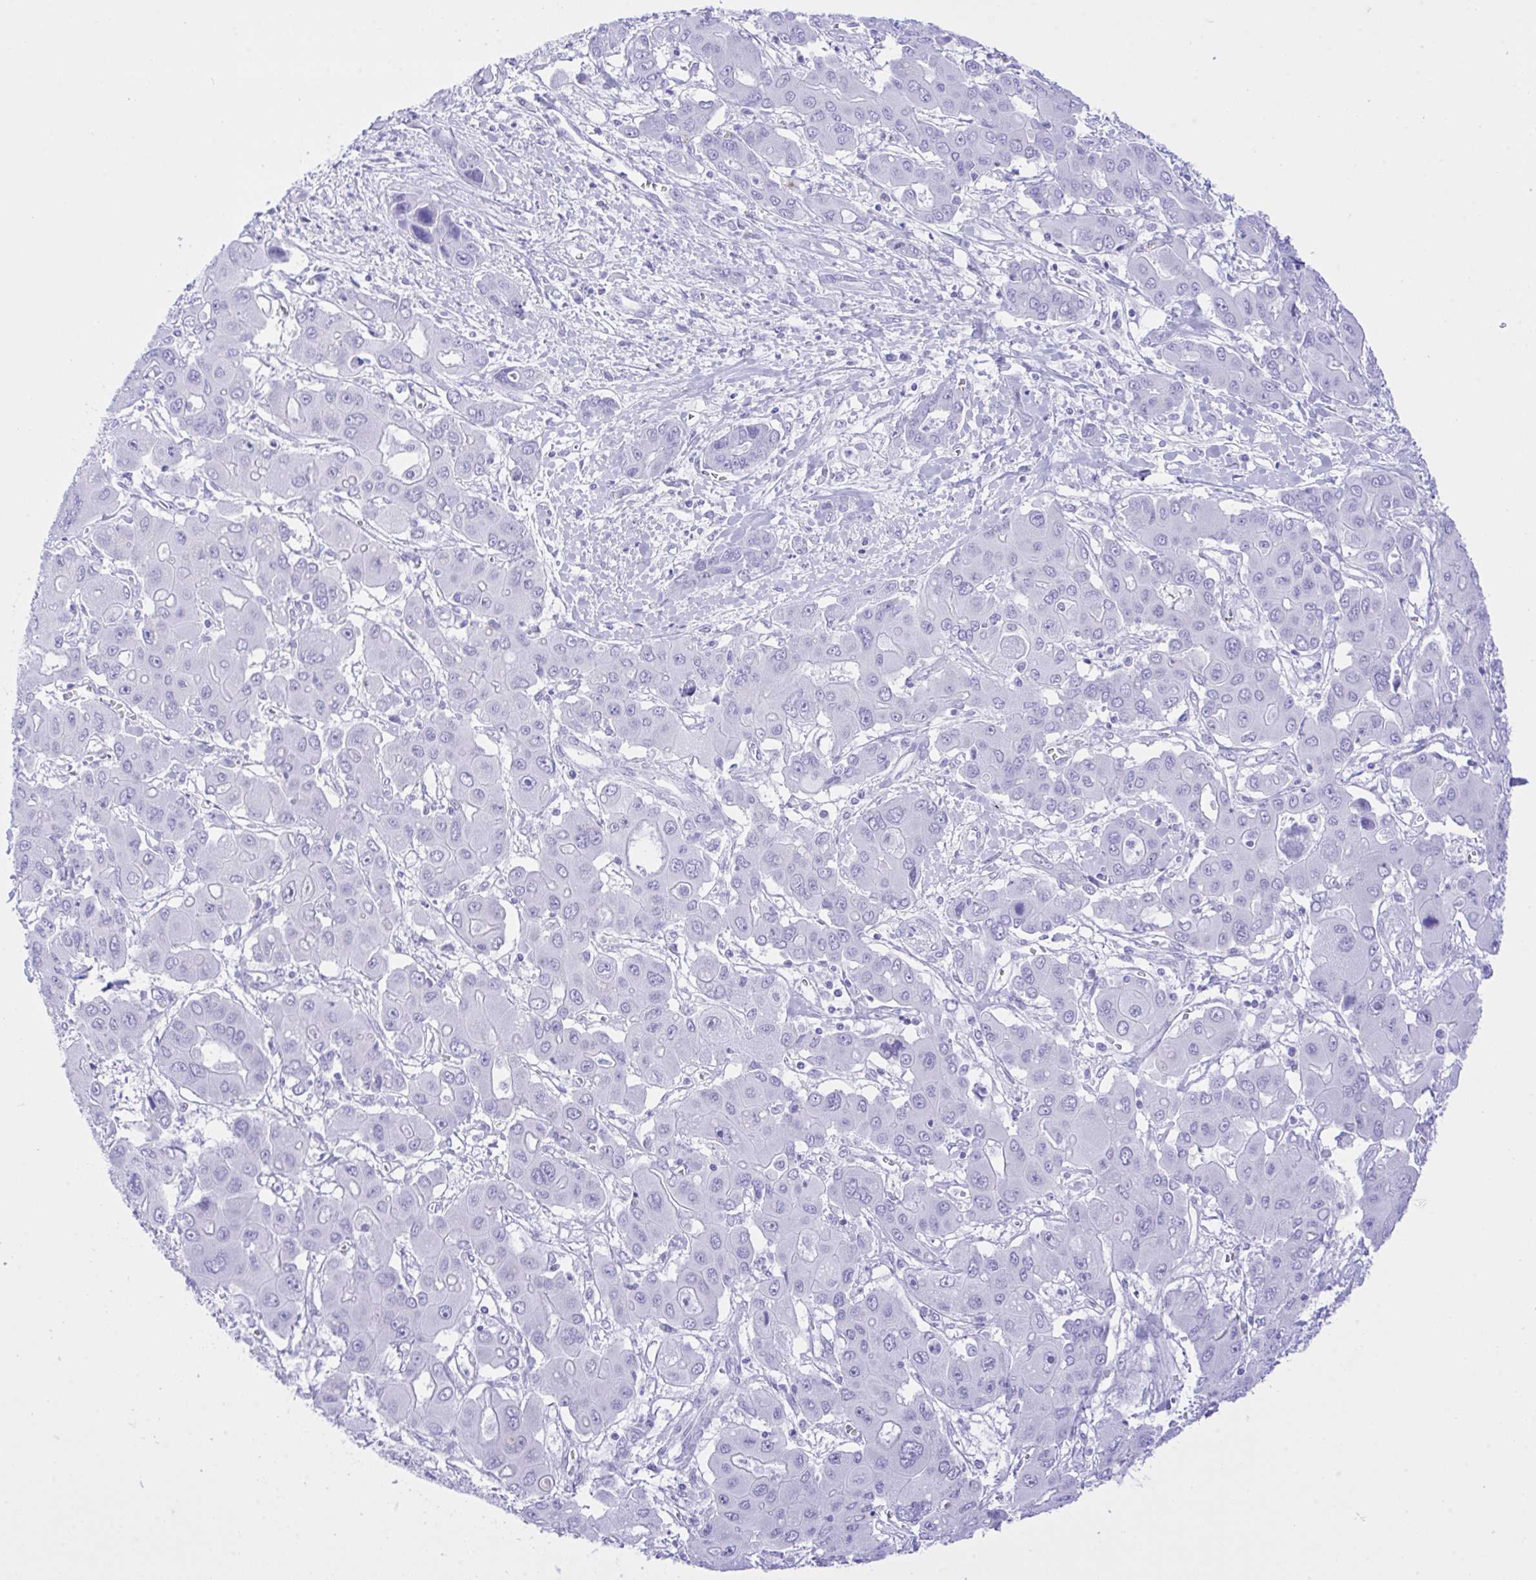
{"staining": {"intensity": "negative", "quantity": "none", "location": "none"}, "tissue": "liver cancer", "cell_type": "Tumor cells", "image_type": "cancer", "snomed": [{"axis": "morphology", "description": "Cholangiocarcinoma"}, {"axis": "topography", "description": "Liver"}], "caption": "An IHC photomicrograph of liver cancer (cholangiocarcinoma) is shown. There is no staining in tumor cells of liver cancer (cholangiocarcinoma).", "gene": "SELENOV", "patient": {"sex": "male", "age": 67}}